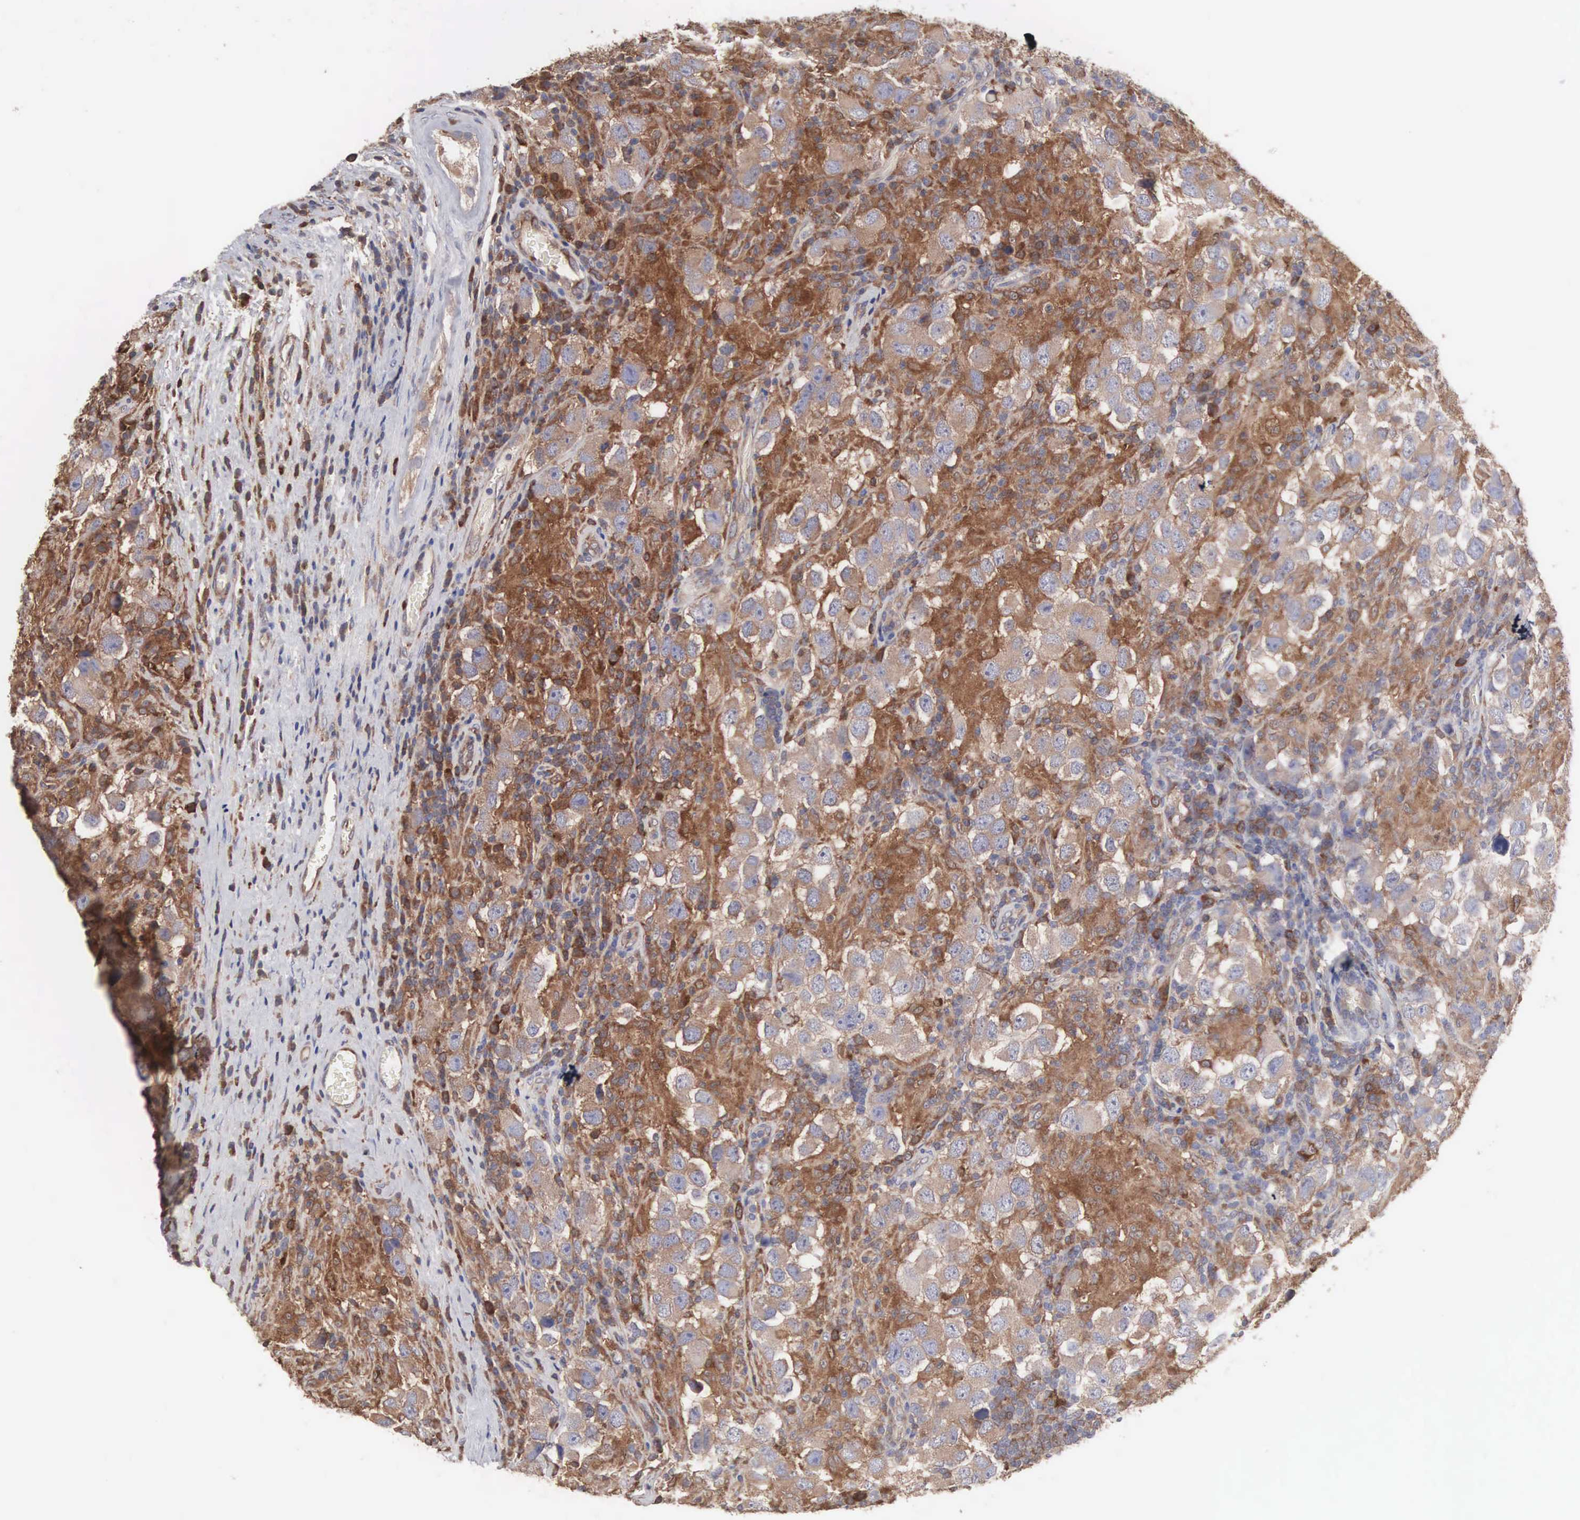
{"staining": {"intensity": "moderate", "quantity": ">75%", "location": "cytoplasmic/membranous"}, "tissue": "testis cancer", "cell_type": "Tumor cells", "image_type": "cancer", "snomed": [{"axis": "morphology", "description": "Carcinoma, Embryonal, NOS"}, {"axis": "topography", "description": "Testis"}], "caption": "Testis cancer (embryonal carcinoma) was stained to show a protein in brown. There is medium levels of moderate cytoplasmic/membranous positivity in approximately >75% of tumor cells.", "gene": "MTHFD1", "patient": {"sex": "male", "age": 21}}